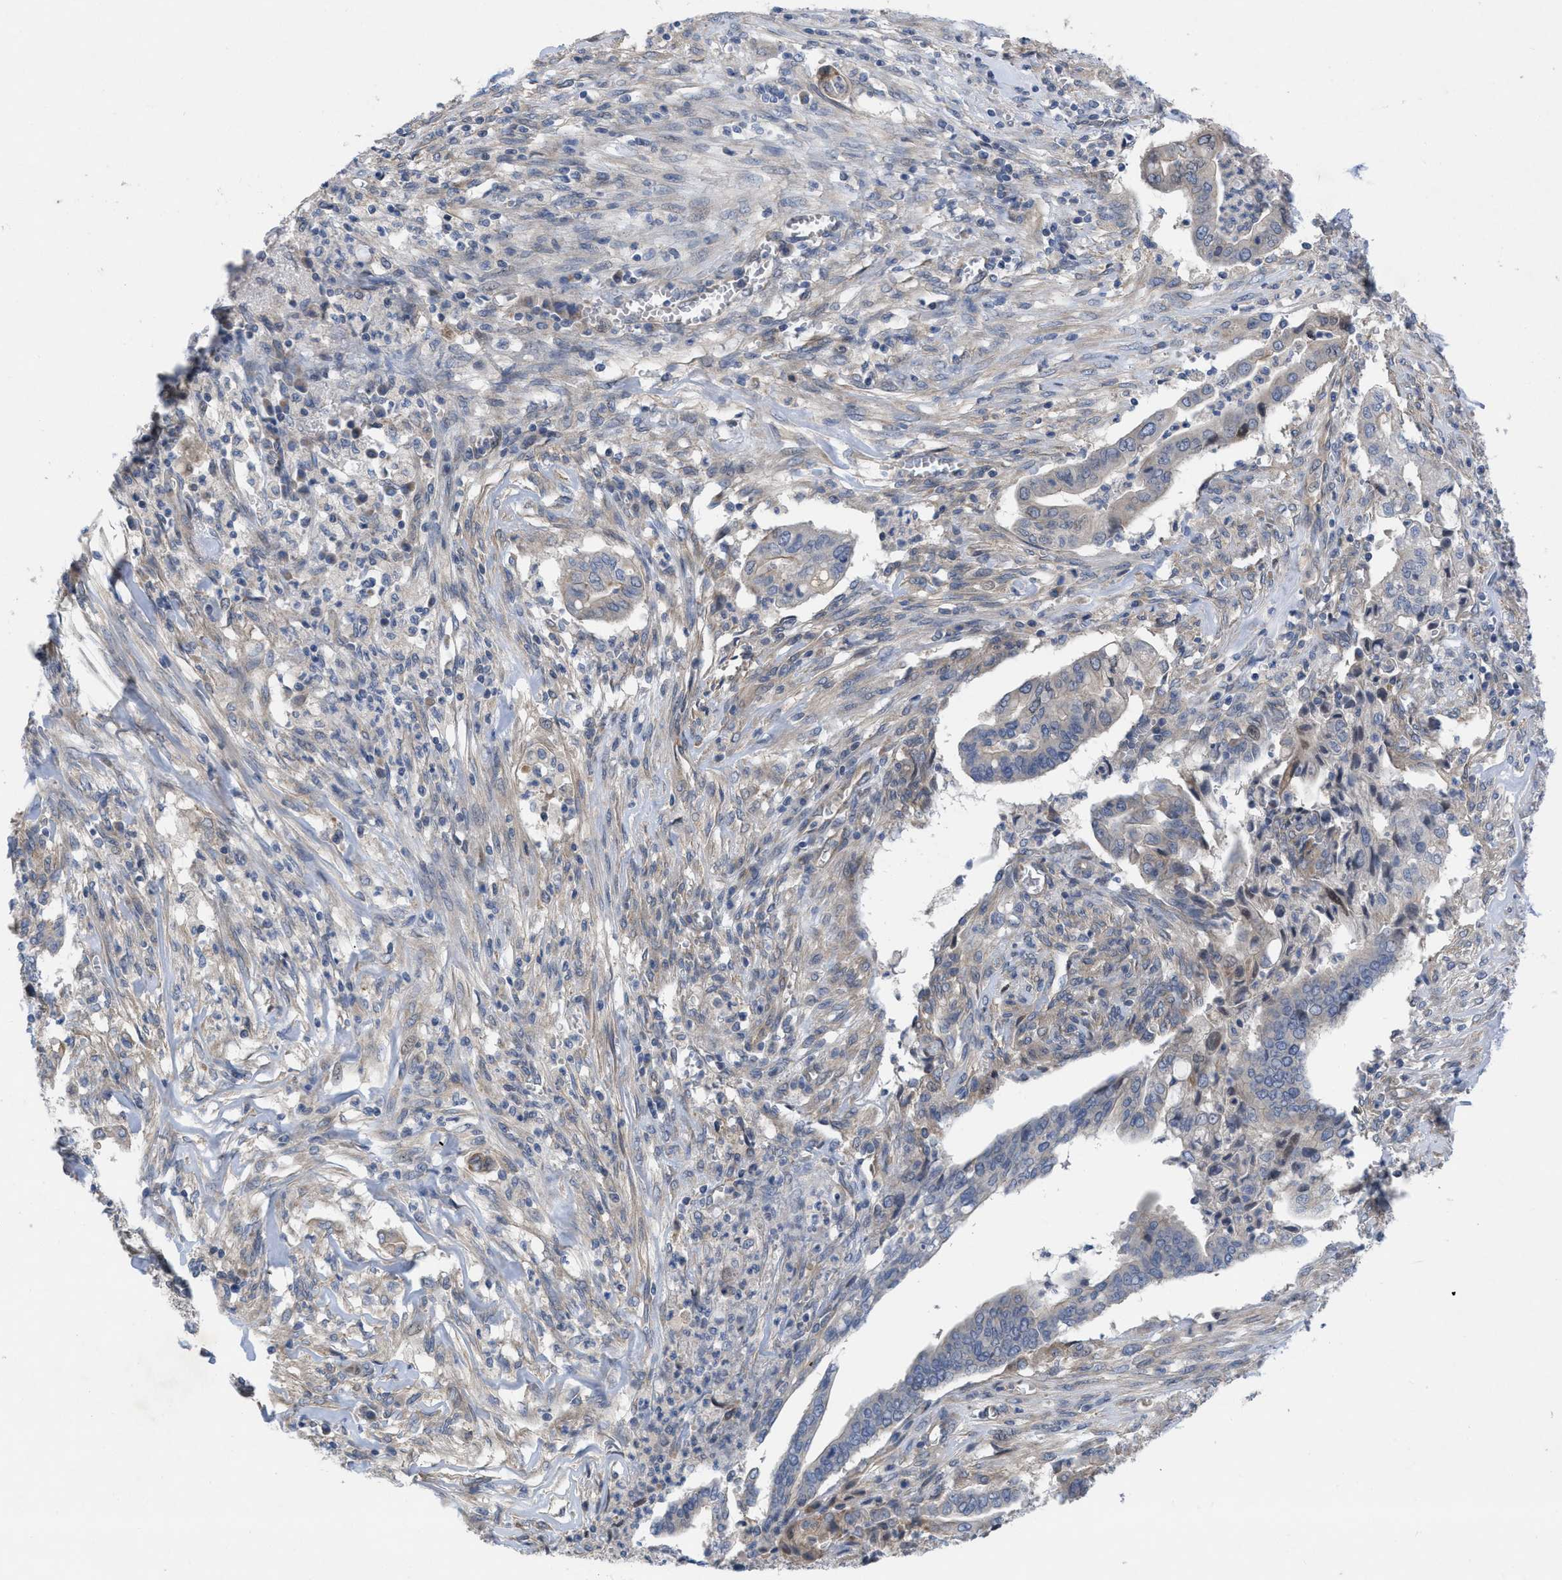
{"staining": {"intensity": "negative", "quantity": "none", "location": "none"}, "tissue": "cervical cancer", "cell_type": "Tumor cells", "image_type": "cancer", "snomed": [{"axis": "morphology", "description": "Adenocarcinoma, NOS"}, {"axis": "topography", "description": "Cervix"}], "caption": "Tumor cells are negative for brown protein staining in cervical cancer (adenocarcinoma).", "gene": "NDEL1", "patient": {"sex": "female", "age": 44}}